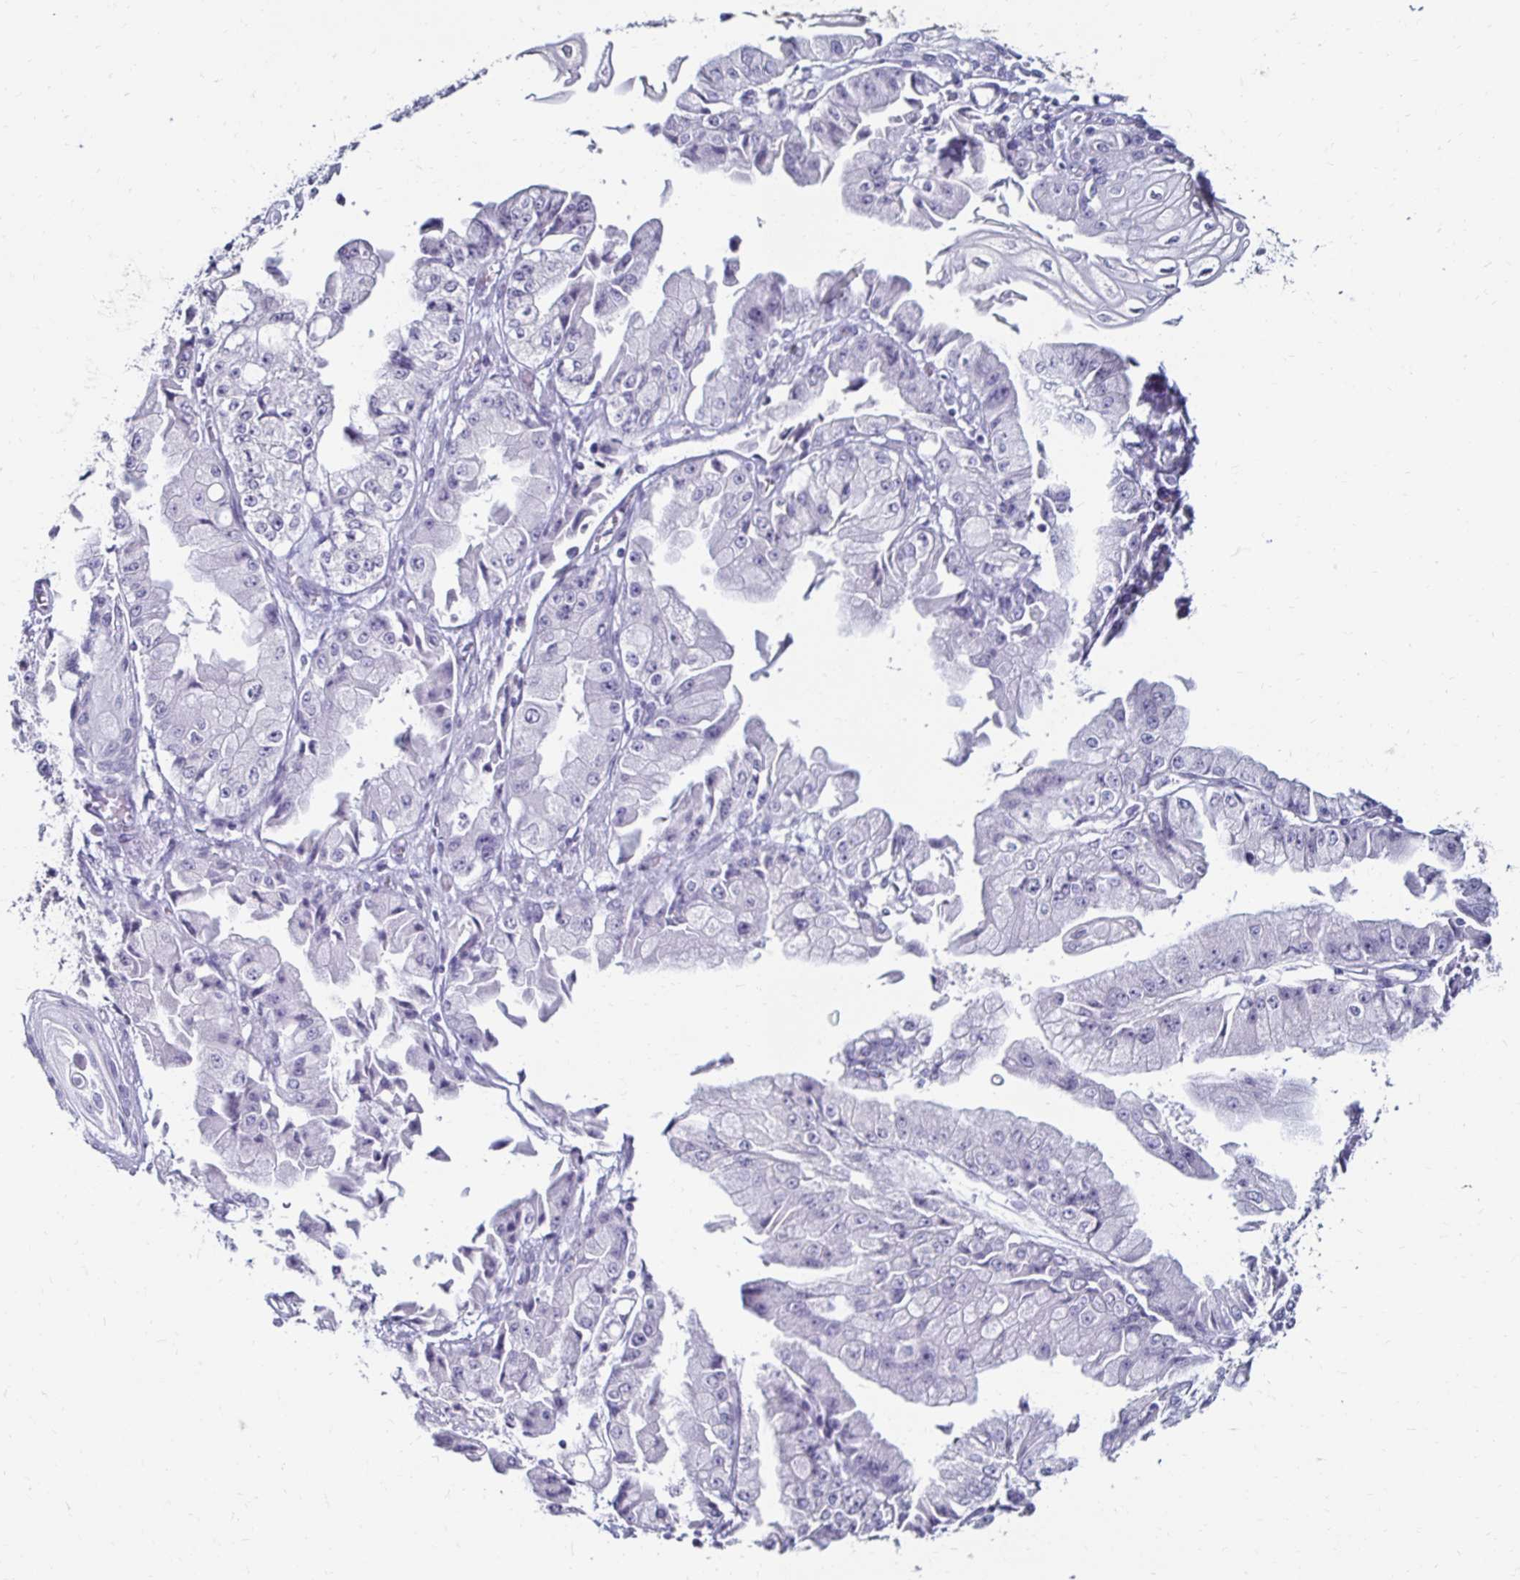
{"staining": {"intensity": "negative", "quantity": "none", "location": "none"}, "tissue": "stomach cancer", "cell_type": "Tumor cells", "image_type": "cancer", "snomed": [{"axis": "morphology", "description": "Adenocarcinoma, NOS"}, {"axis": "topography", "description": "Stomach, upper"}], "caption": "IHC micrograph of neoplastic tissue: stomach cancer stained with DAB (3,3'-diaminobenzidine) exhibits no significant protein expression in tumor cells. Nuclei are stained in blue.", "gene": "TOMM34", "patient": {"sex": "female", "age": 74}}